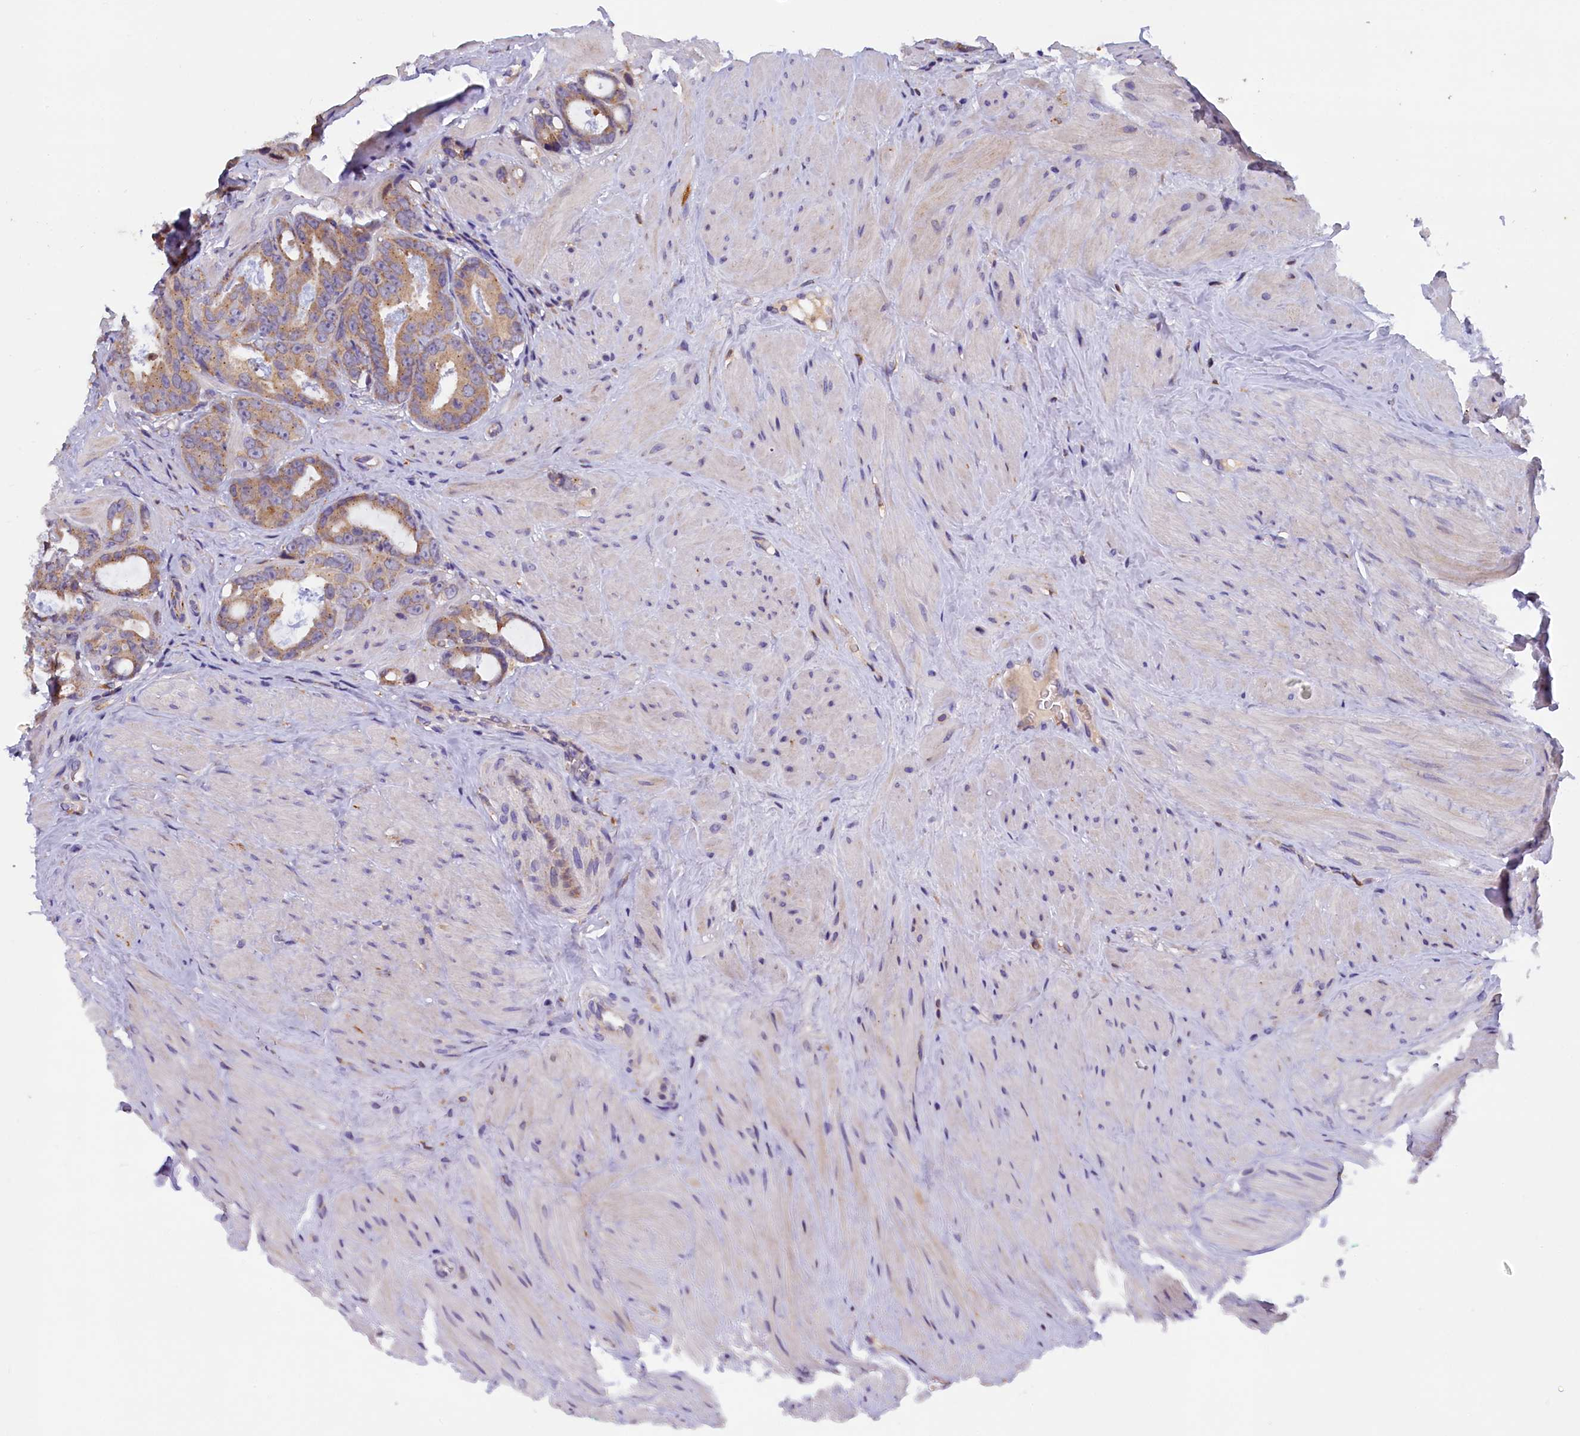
{"staining": {"intensity": "moderate", "quantity": ">75%", "location": "cytoplasmic/membranous"}, "tissue": "prostate cancer", "cell_type": "Tumor cells", "image_type": "cancer", "snomed": [{"axis": "morphology", "description": "Adenocarcinoma, Low grade"}, {"axis": "topography", "description": "Prostate"}], "caption": "Tumor cells show medium levels of moderate cytoplasmic/membranous expression in approximately >75% of cells in human prostate cancer (low-grade adenocarcinoma).", "gene": "NAIP", "patient": {"sex": "male", "age": 71}}